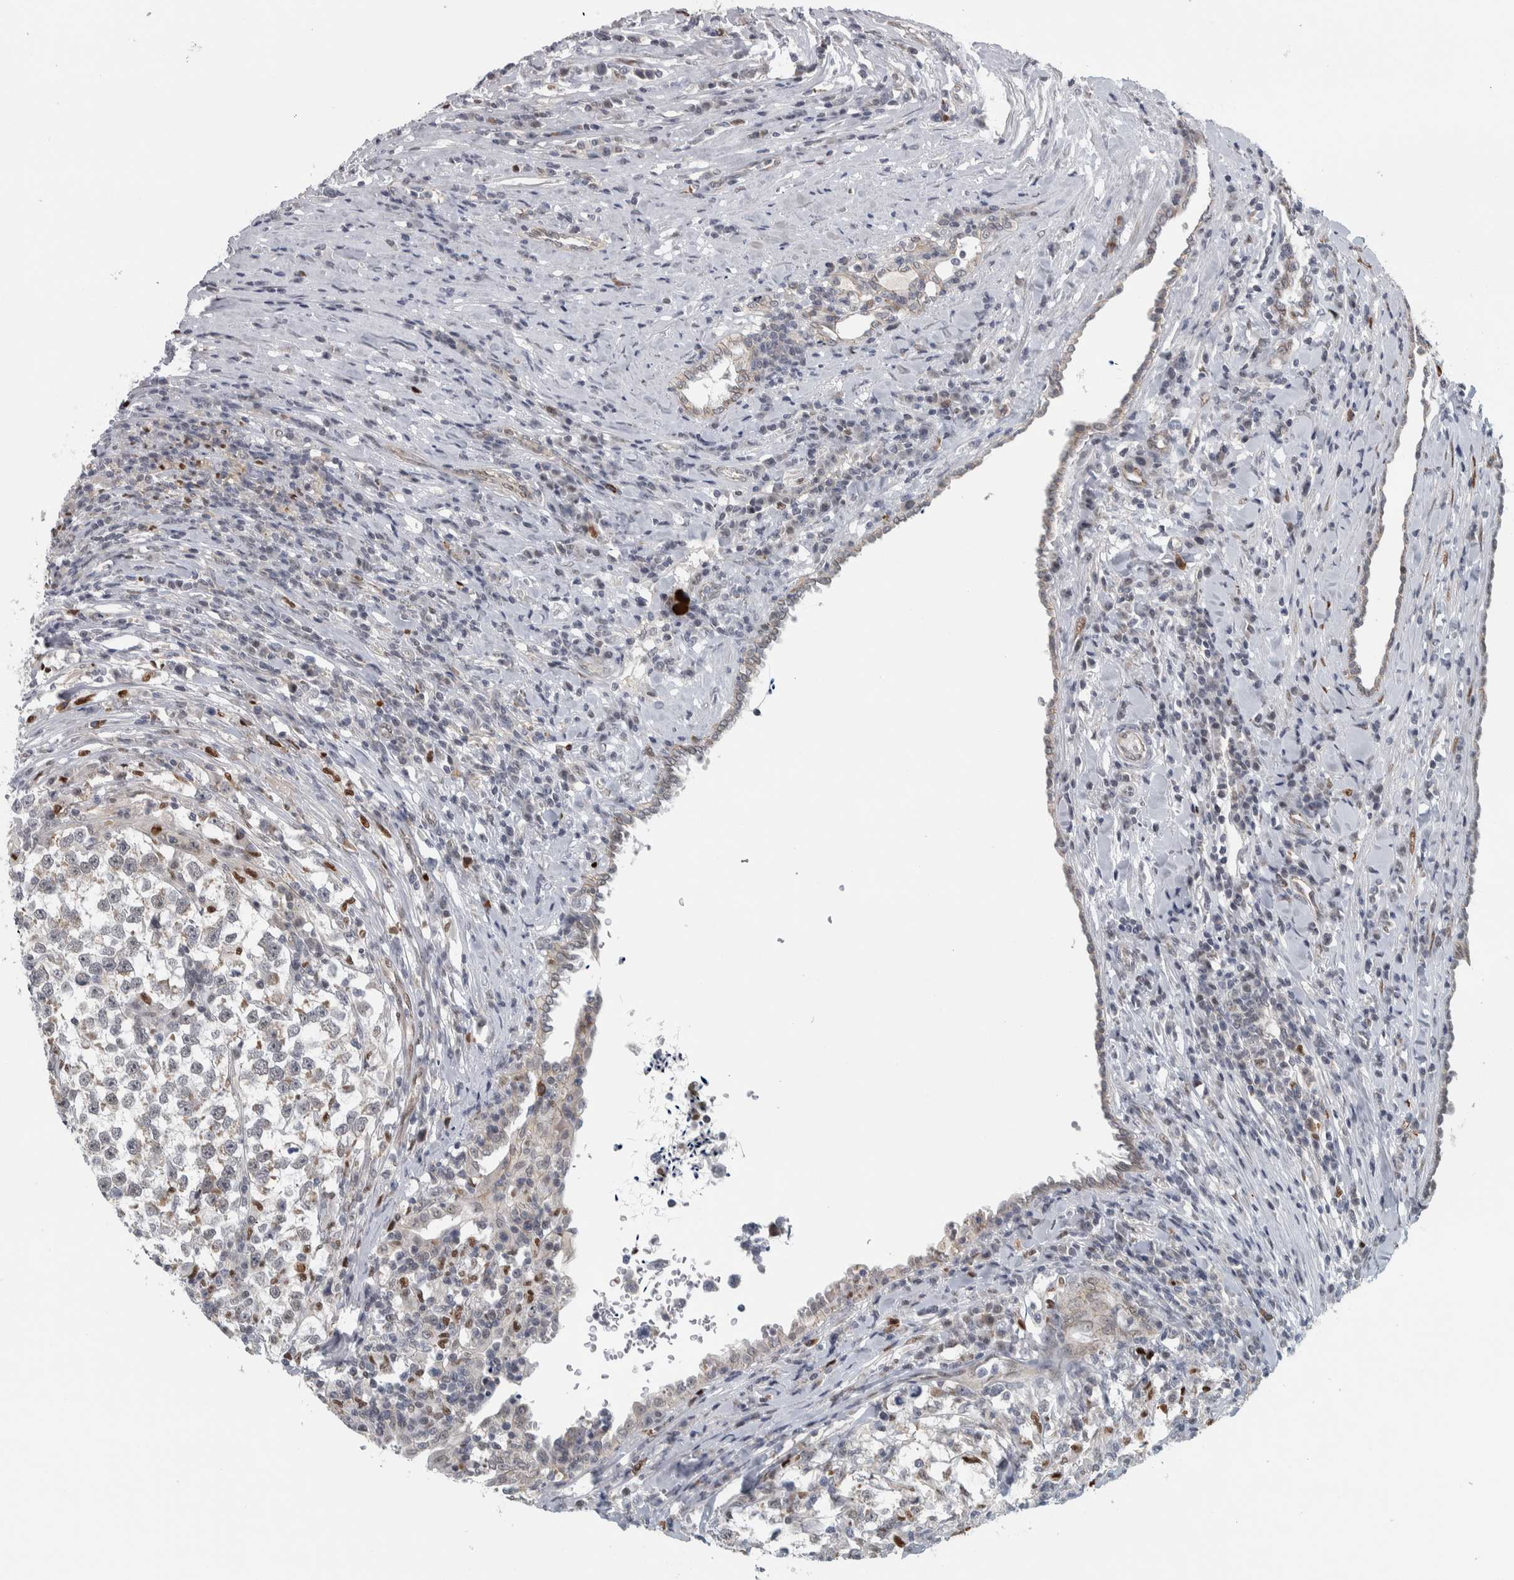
{"staining": {"intensity": "negative", "quantity": "none", "location": "none"}, "tissue": "testis cancer", "cell_type": "Tumor cells", "image_type": "cancer", "snomed": [{"axis": "morphology", "description": "Normal tissue, NOS"}, {"axis": "morphology", "description": "Seminoma, NOS"}, {"axis": "topography", "description": "Testis"}], "caption": "Immunohistochemistry (IHC) histopathology image of neoplastic tissue: testis cancer stained with DAB (3,3'-diaminobenzidine) exhibits no significant protein positivity in tumor cells.", "gene": "ADPRM", "patient": {"sex": "male", "age": 43}}